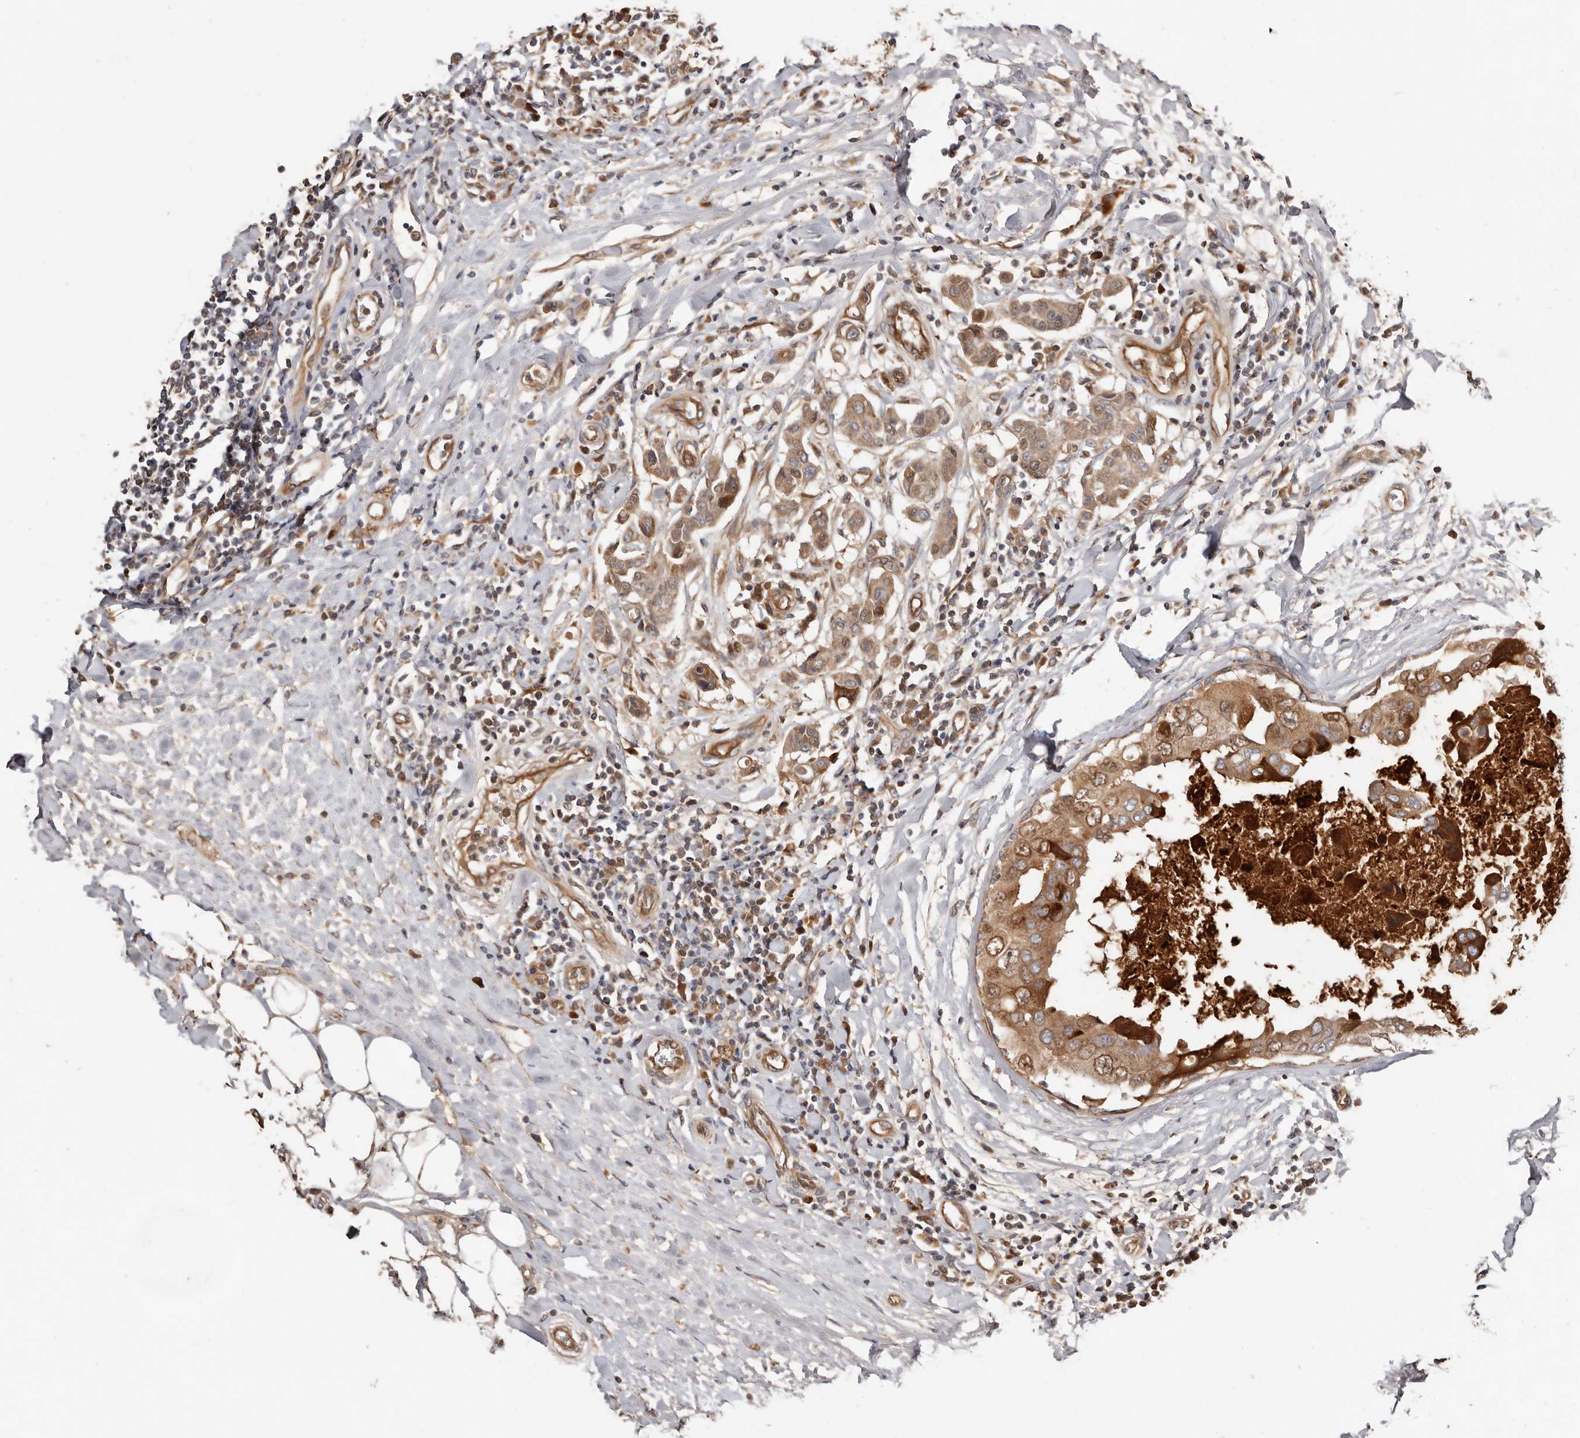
{"staining": {"intensity": "moderate", "quantity": ">75%", "location": "cytoplasmic/membranous"}, "tissue": "breast cancer", "cell_type": "Tumor cells", "image_type": "cancer", "snomed": [{"axis": "morphology", "description": "Duct carcinoma"}, {"axis": "topography", "description": "Breast"}], "caption": "Breast cancer (infiltrating ductal carcinoma) stained for a protein displays moderate cytoplasmic/membranous positivity in tumor cells. The staining is performed using DAB (3,3'-diaminobenzidine) brown chromogen to label protein expression. The nuclei are counter-stained blue using hematoxylin.", "gene": "MACF1", "patient": {"sex": "female", "age": 27}}